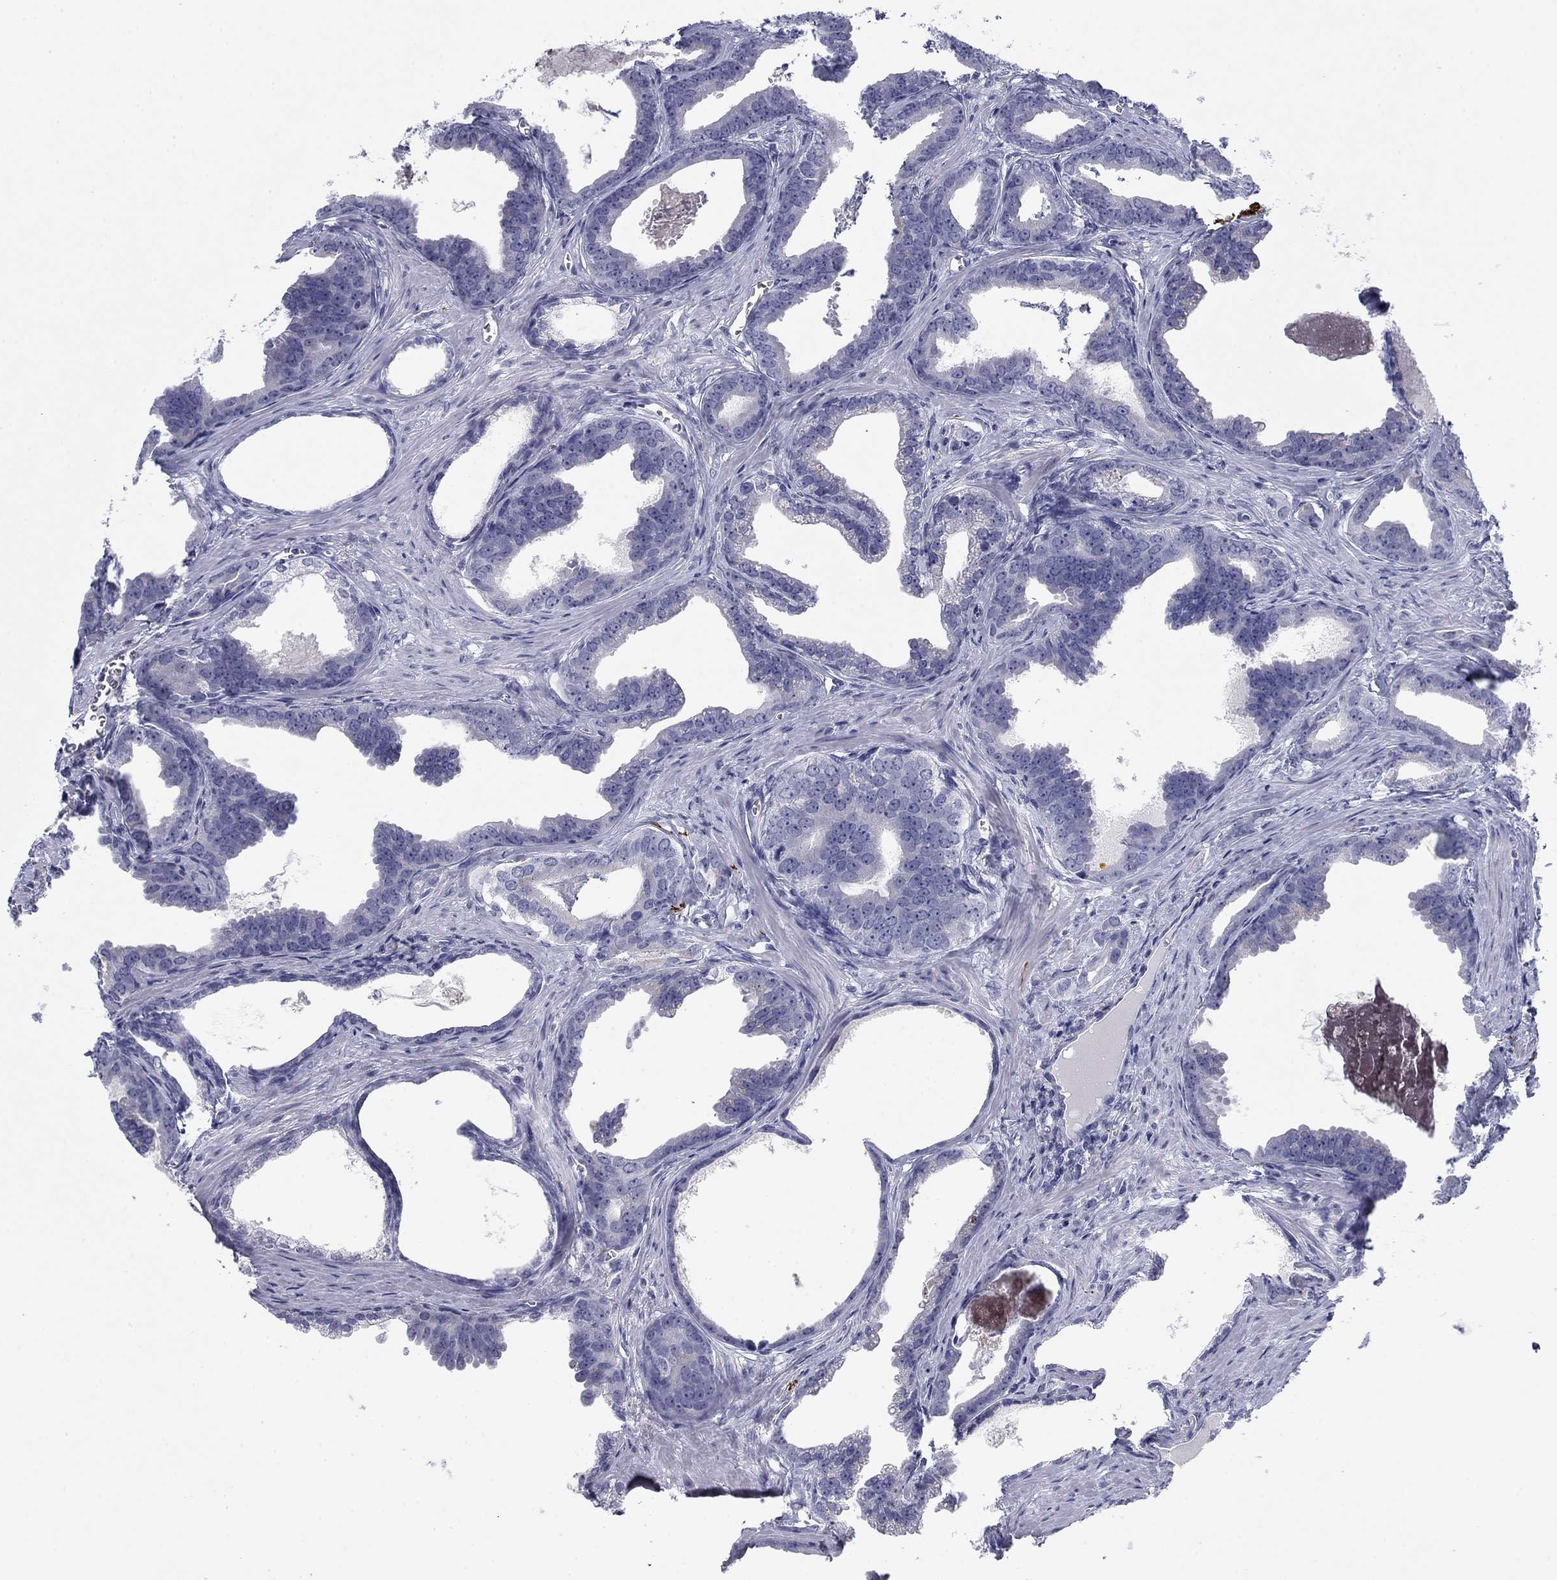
{"staining": {"intensity": "negative", "quantity": "none", "location": "none"}, "tissue": "prostate cancer", "cell_type": "Tumor cells", "image_type": "cancer", "snomed": [{"axis": "morphology", "description": "Adenocarcinoma, NOS"}, {"axis": "topography", "description": "Prostate"}], "caption": "This is an IHC image of prostate adenocarcinoma. There is no staining in tumor cells.", "gene": "PRPH", "patient": {"sex": "male", "age": 66}}